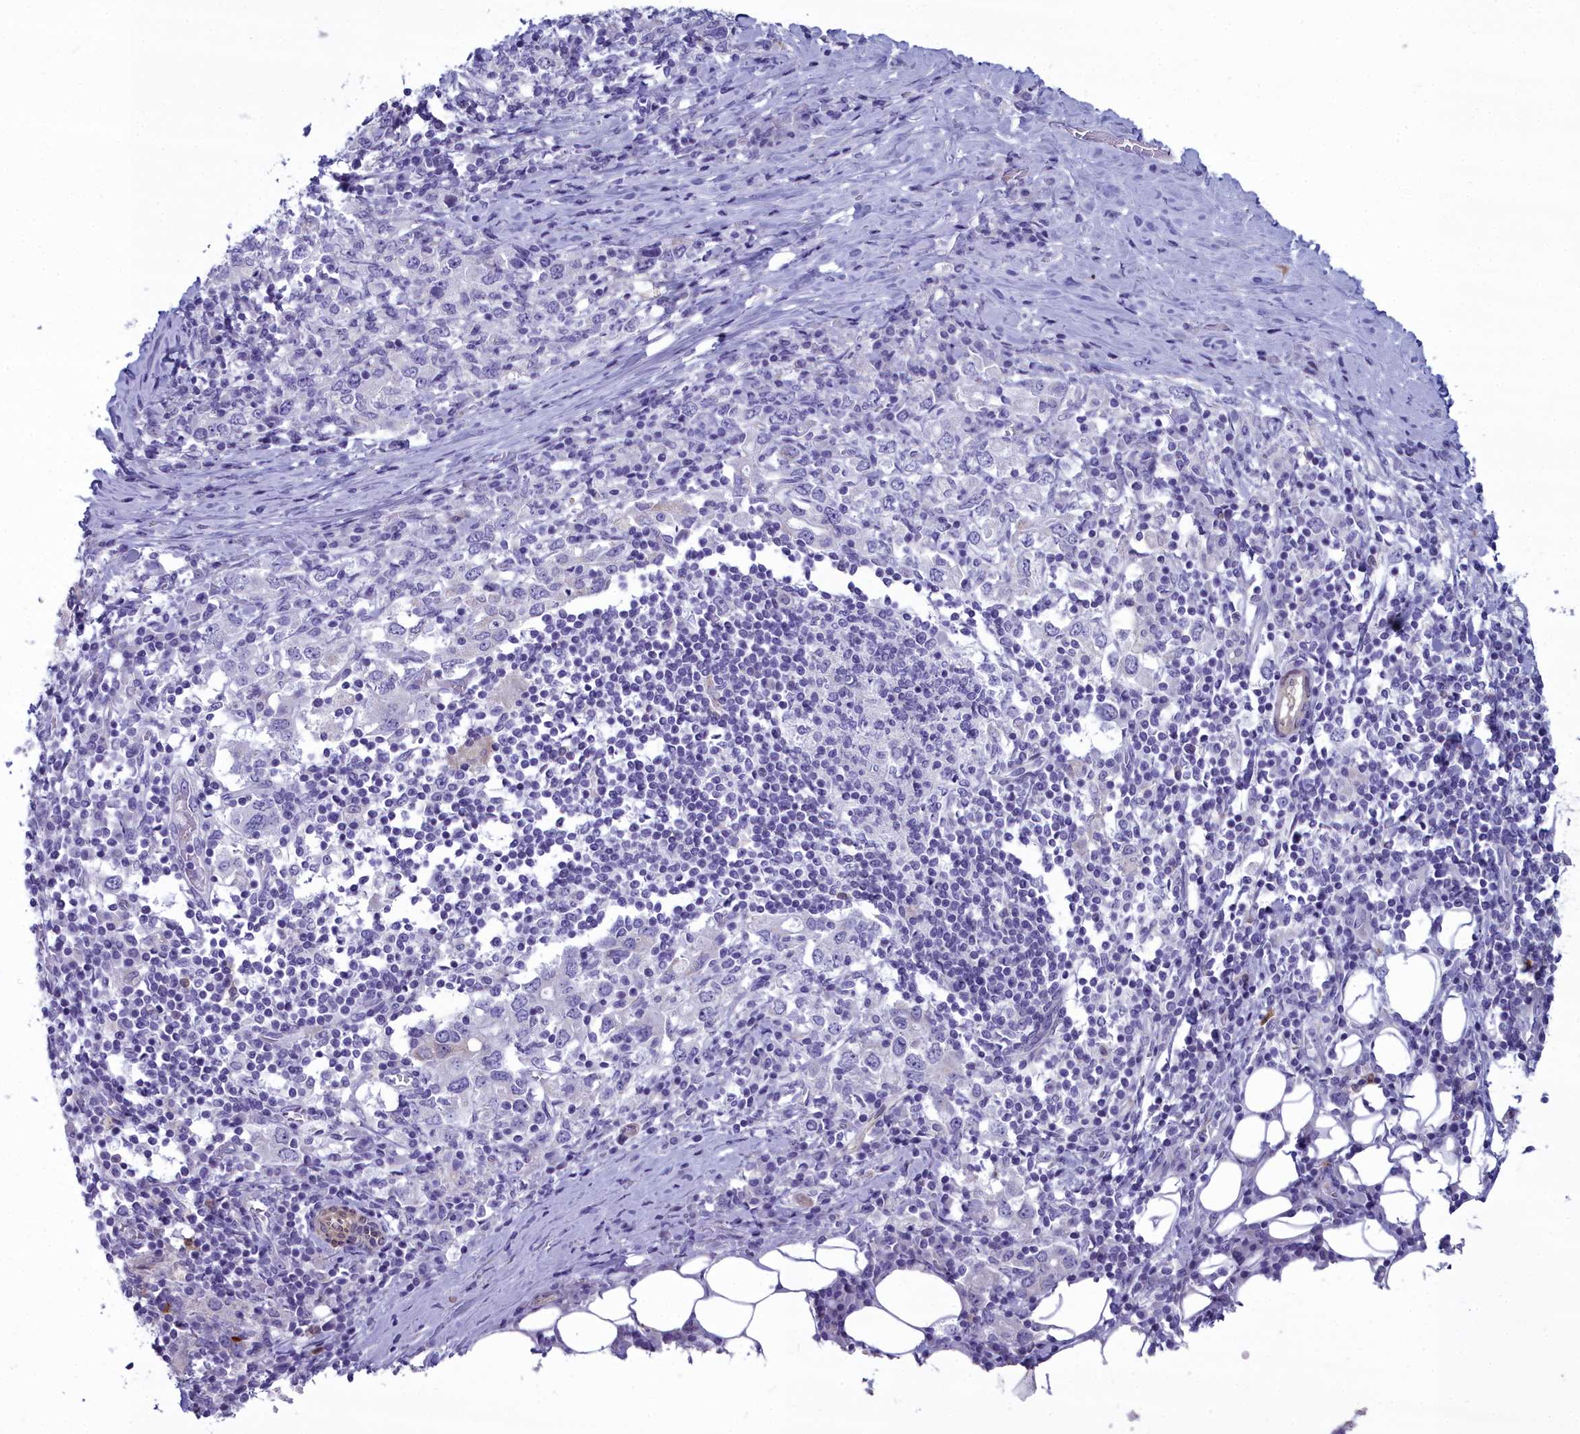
{"staining": {"intensity": "negative", "quantity": "none", "location": "none"}, "tissue": "stomach cancer", "cell_type": "Tumor cells", "image_type": "cancer", "snomed": [{"axis": "morphology", "description": "Adenocarcinoma, NOS"}, {"axis": "topography", "description": "Stomach, upper"}, {"axis": "topography", "description": "Stomach"}], "caption": "Micrograph shows no significant protein expression in tumor cells of stomach adenocarcinoma.", "gene": "PPP1R14A", "patient": {"sex": "male", "age": 62}}